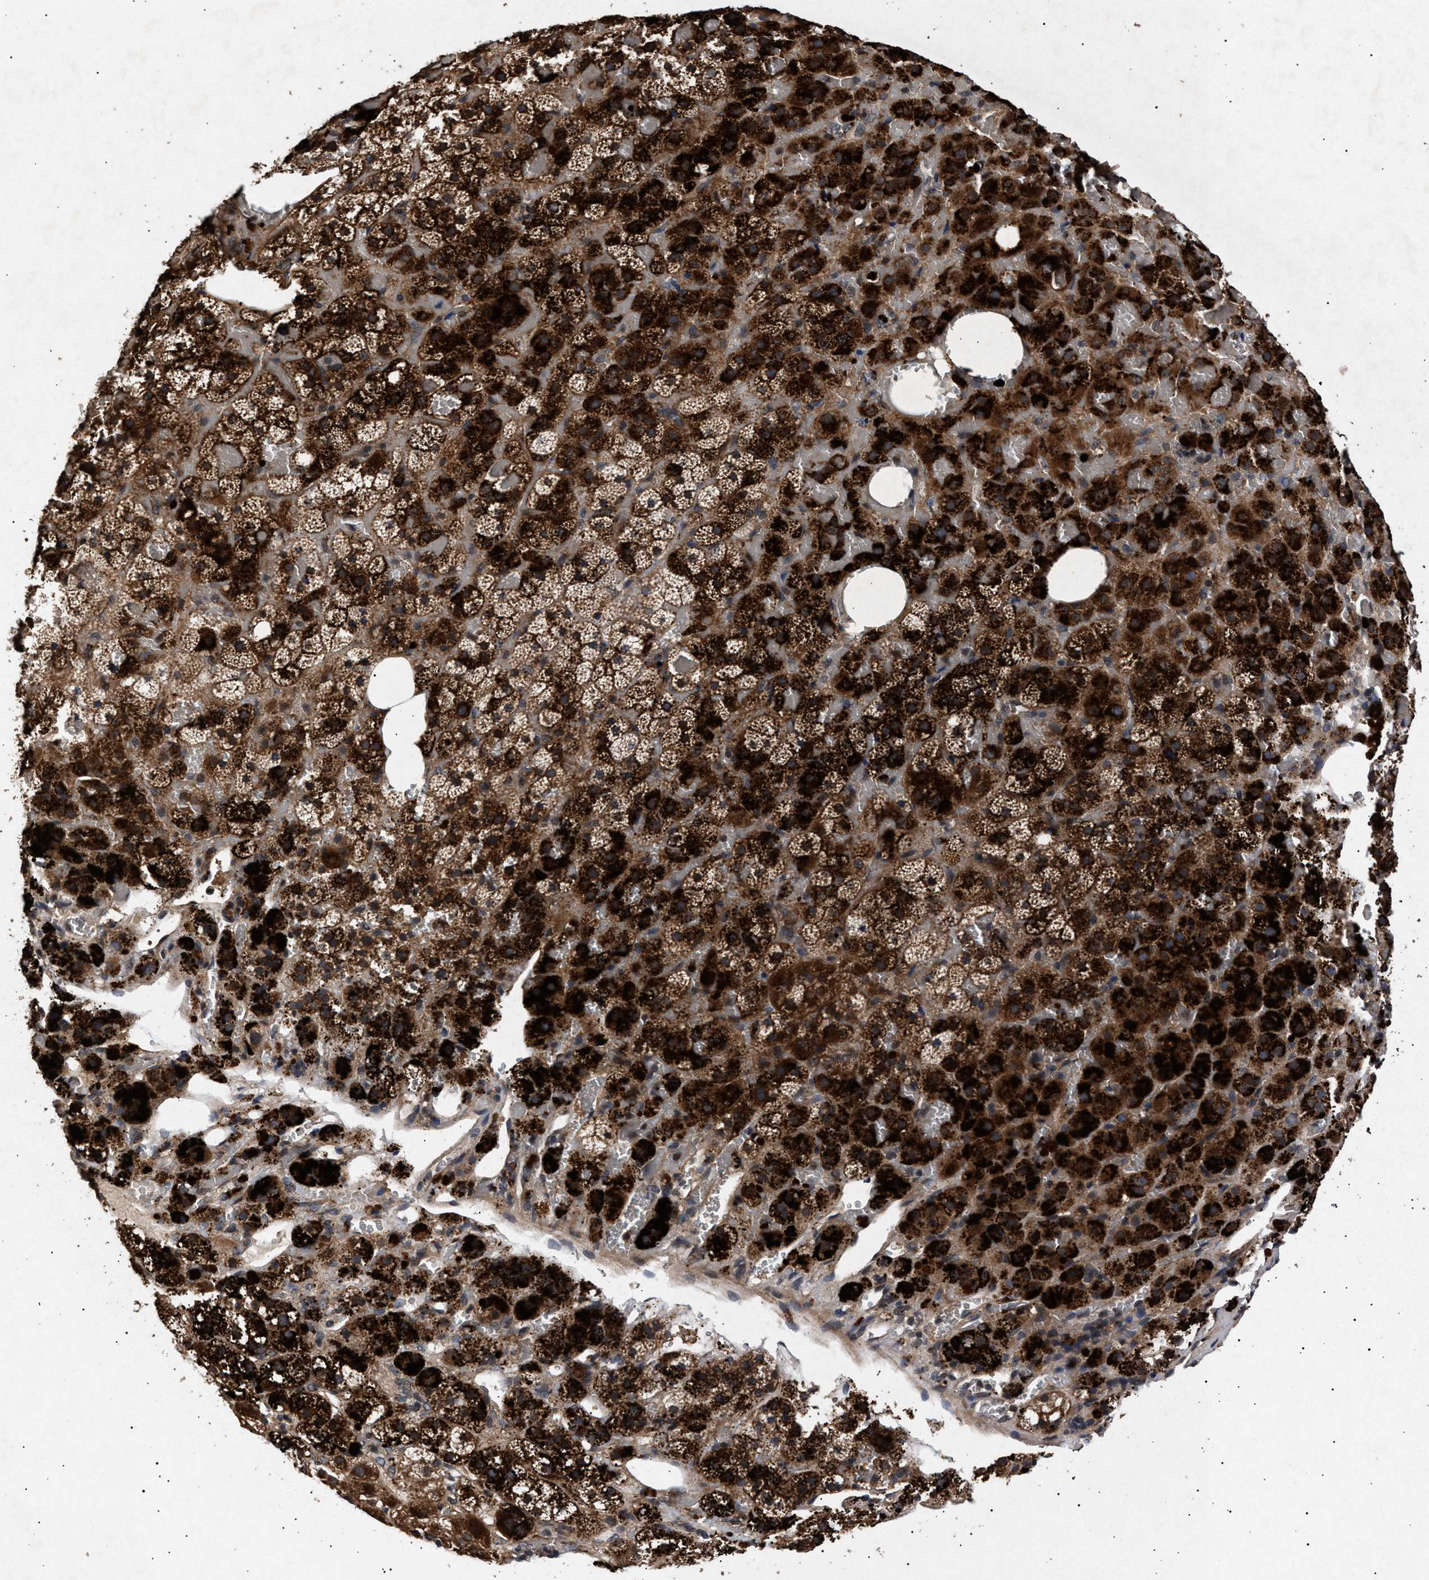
{"staining": {"intensity": "strong", "quantity": ">75%", "location": "cytoplasmic/membranous"}, "tissue": "adrenal gland", "cell_type": "Glandular cells", "image_type": "normal", "snomed": [{"axis": "morphology", "description": "Normal tissue, NOS"}, {"axis": "topography", "description": "Adrenal gland"}], "caption": "DAB immunohistochemical staining of normal adrenal gland shows strong cytoplasmic/membranous protein positivity in approximately >75% of glandular cells.", "gene": "ITGB5", "patient": {"sex": "female", "age": 59}}